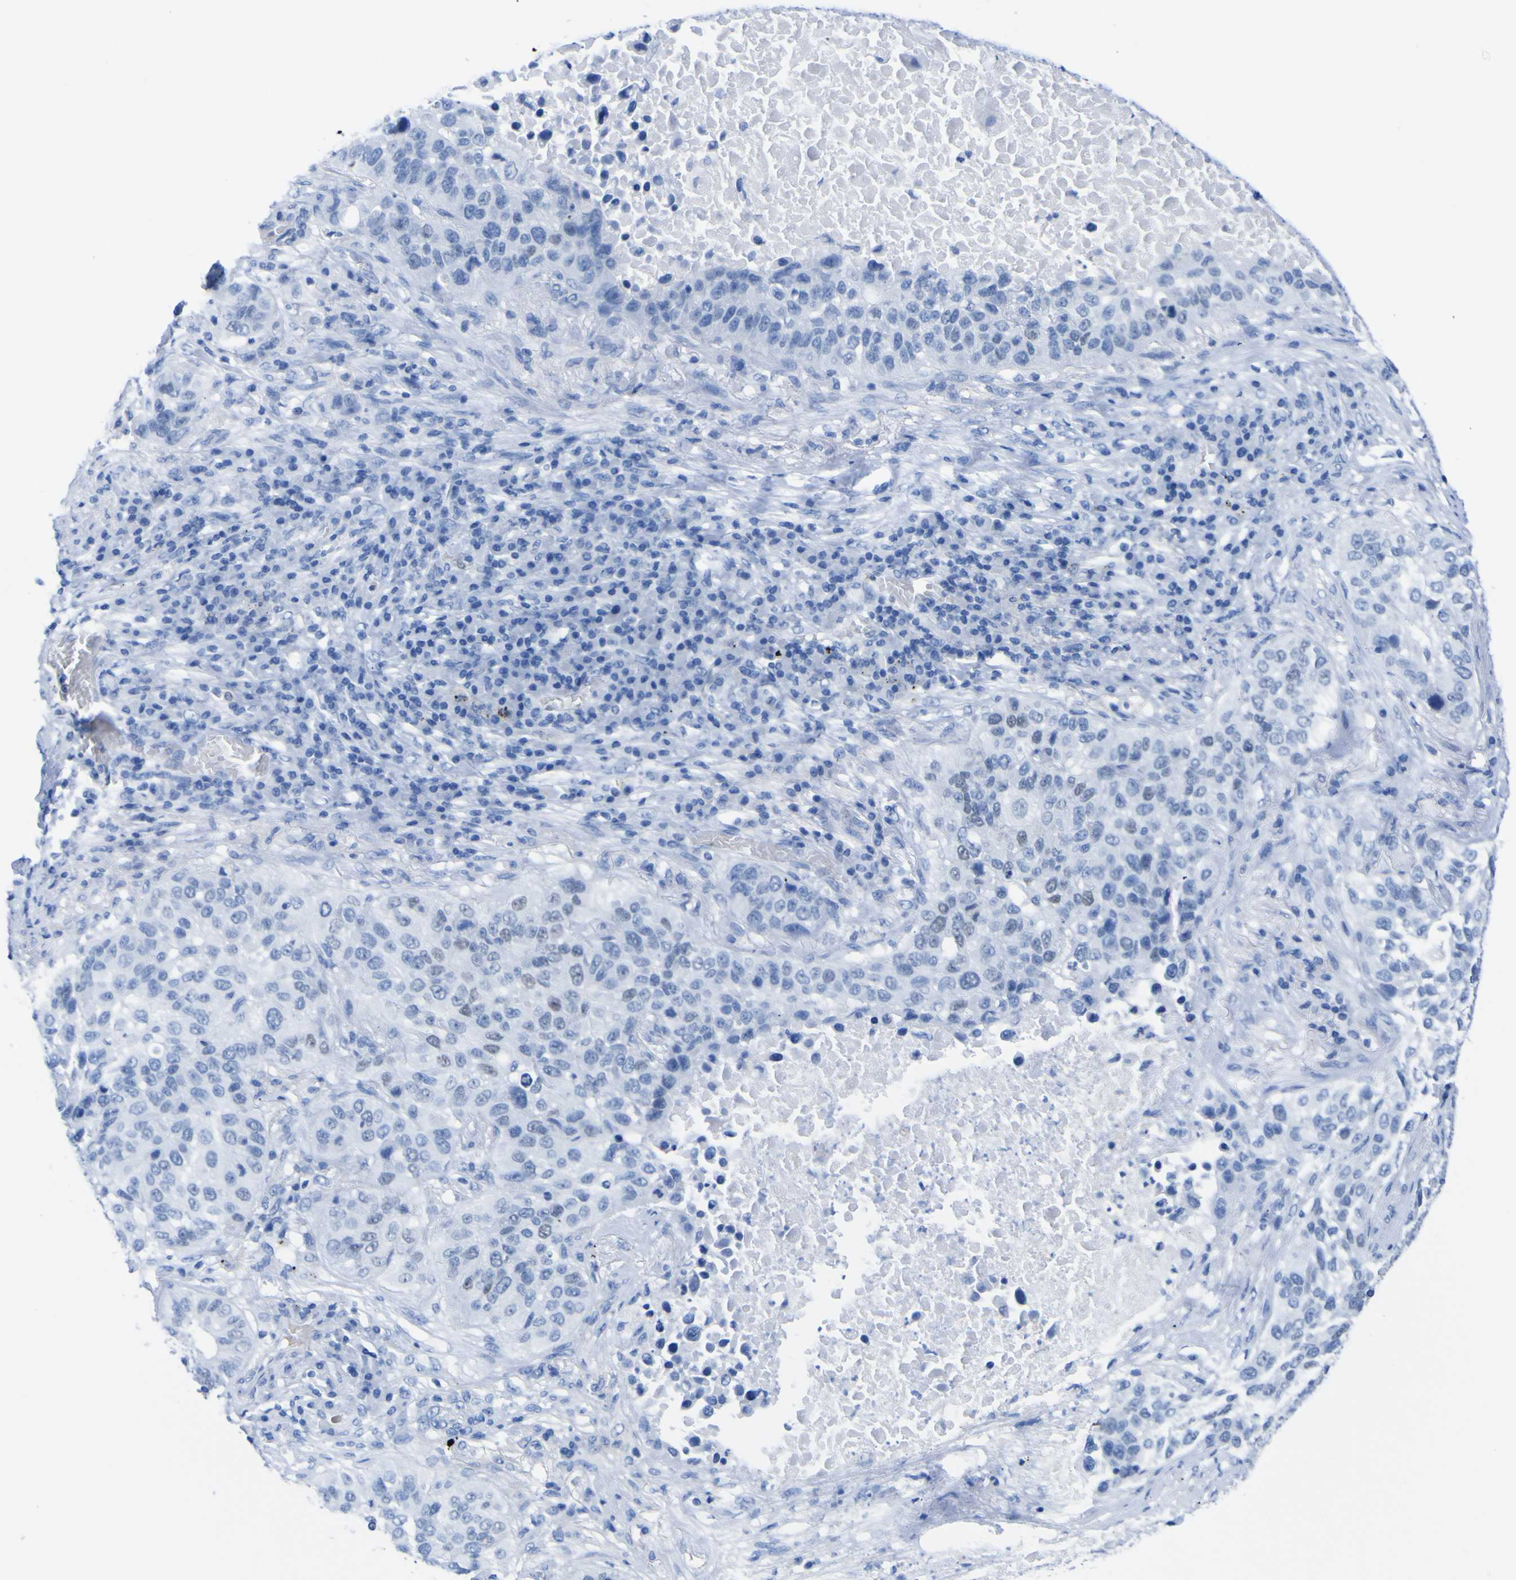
{"staining": {"intensity": "moderate", "quantity": "<25%", "location": "nuclear"}, "tissue": "lung cancer", "cell_type": "Tumor cells", "image_type": "cancer", "snomed": [{"axis": "morphology", "description": "Squamous cell carcinoma, NOS"}, {"axis": "topography", "description": "Lung"}], "caption": "Protein expression analysis of squamous cell carcinoma (lung) displays moderate nuclear expression in about <25% of tumor cells.", "gene": "DACH1", "patient": {"sex": "male", "age": 57}}